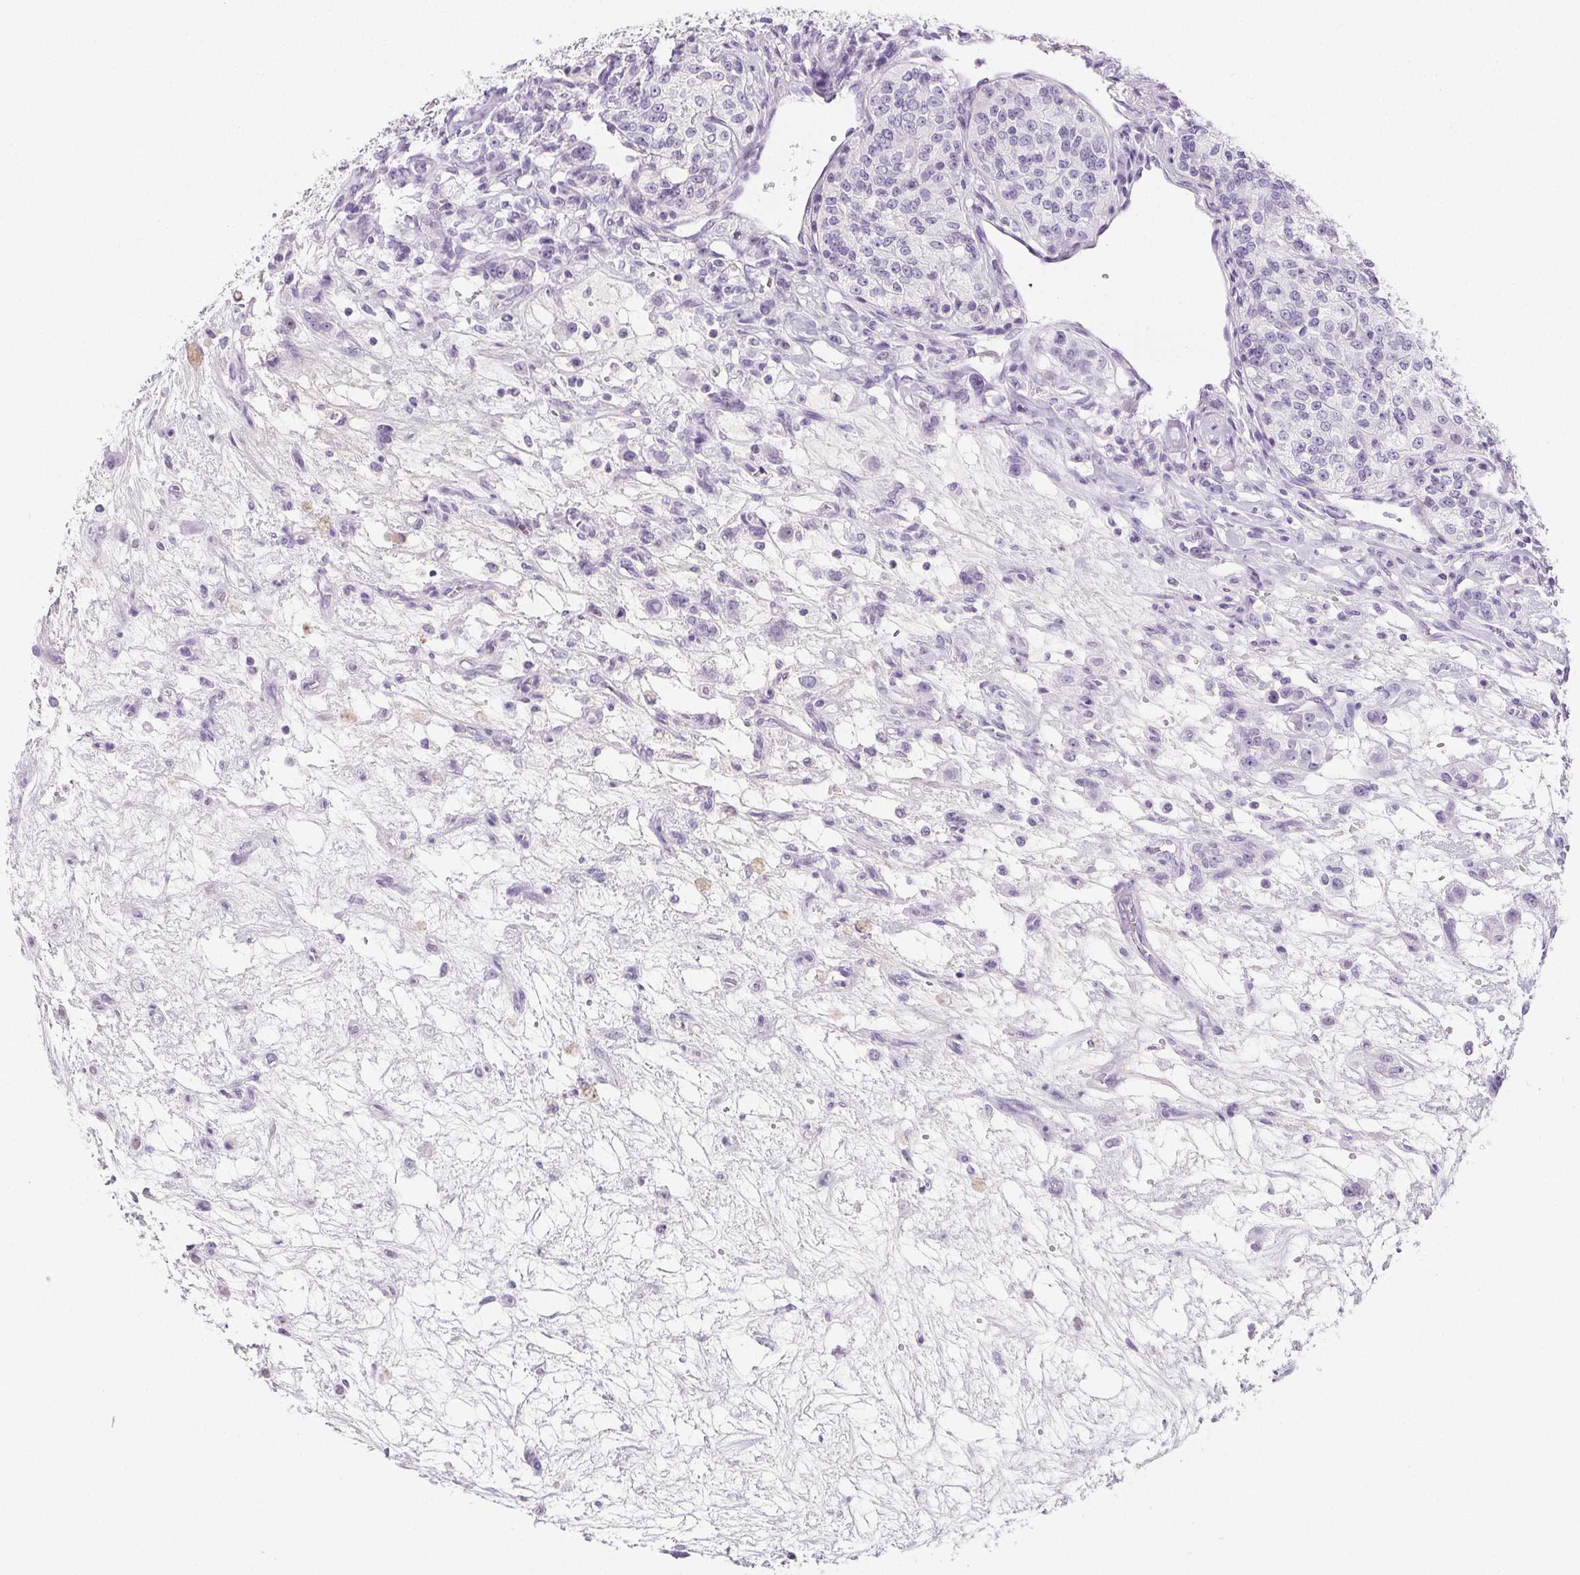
{"staining": {"intensity": "negative", "quantity": "none", "location": "none"}, "tissue": "renal cancer", "cell_type": "Tumor cells", "image_type": "cancer", "snomed": [{"axis": "morphology", "description": "Adenocarcinoma, NOS"}, {"axis": "topography", "description": "Kidney"}], "caption": "Immunohistochemical staining of human renal cancer shows no significant positivity in tumor cells.", "gene": "BEND2", "patient": {"sex": "female", "age": 63}}